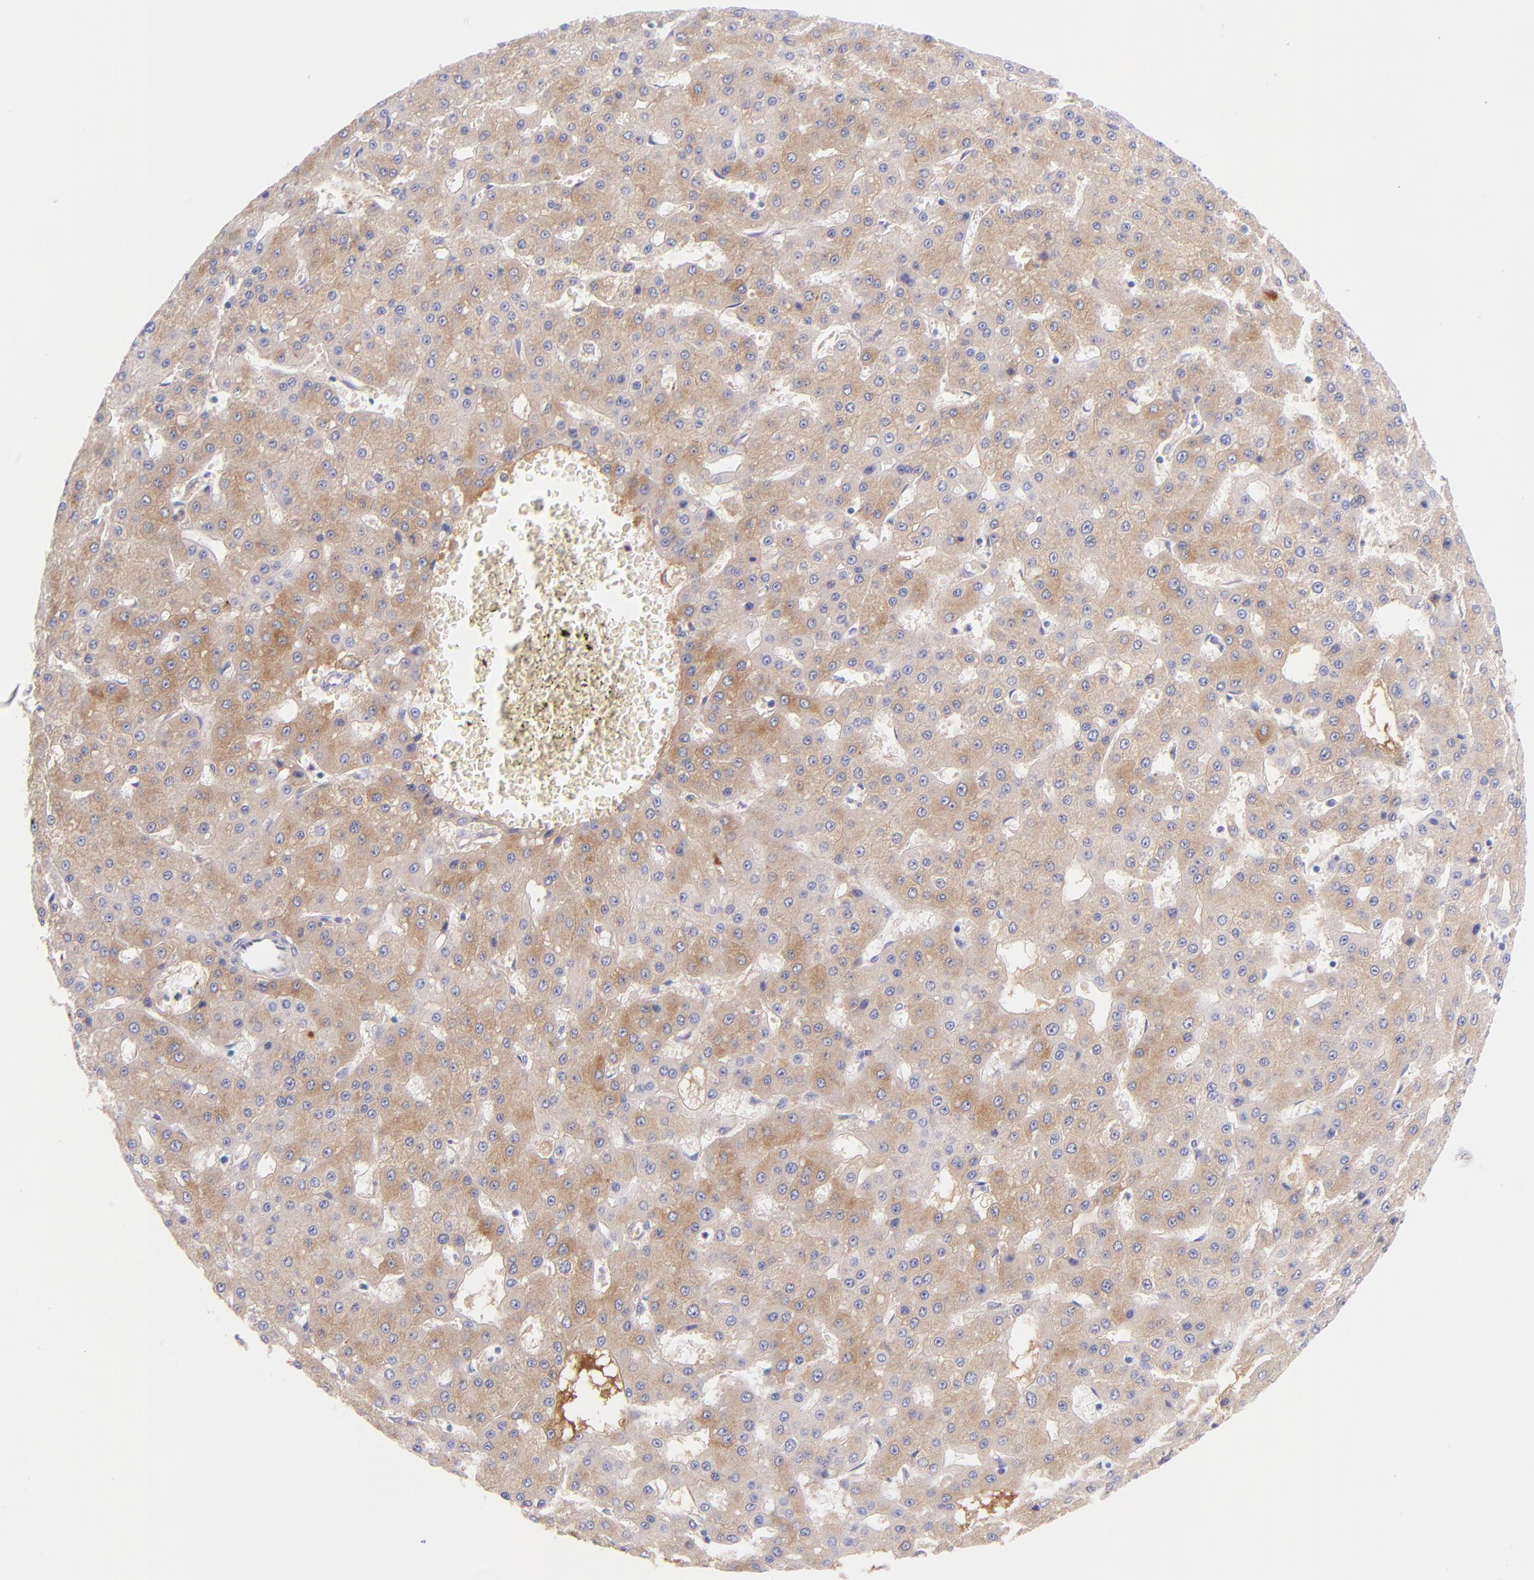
{"staining": {"intensity": "moderate", "quantity": ">75%", "location": "cytoplasmic/membranous"}, "tissue": "liver cancer", "cell_type": "Tumor cells", "image_type": "cancer", "snomed": [{"axis": "morphology", "description": "Carcinoma, Hepatocellular, NOS"}, {"axis": "topography", "description": "Liver"}], "caption": "DAB immunohistochemical staining of human hepatocellular carcinoma (liver) demonstrates moderate cytoplasmic/membranous protein positivity in approximately >75% of tumor cells.", "gene": "HP", "patient": {"sex": "male", "age": 47}}